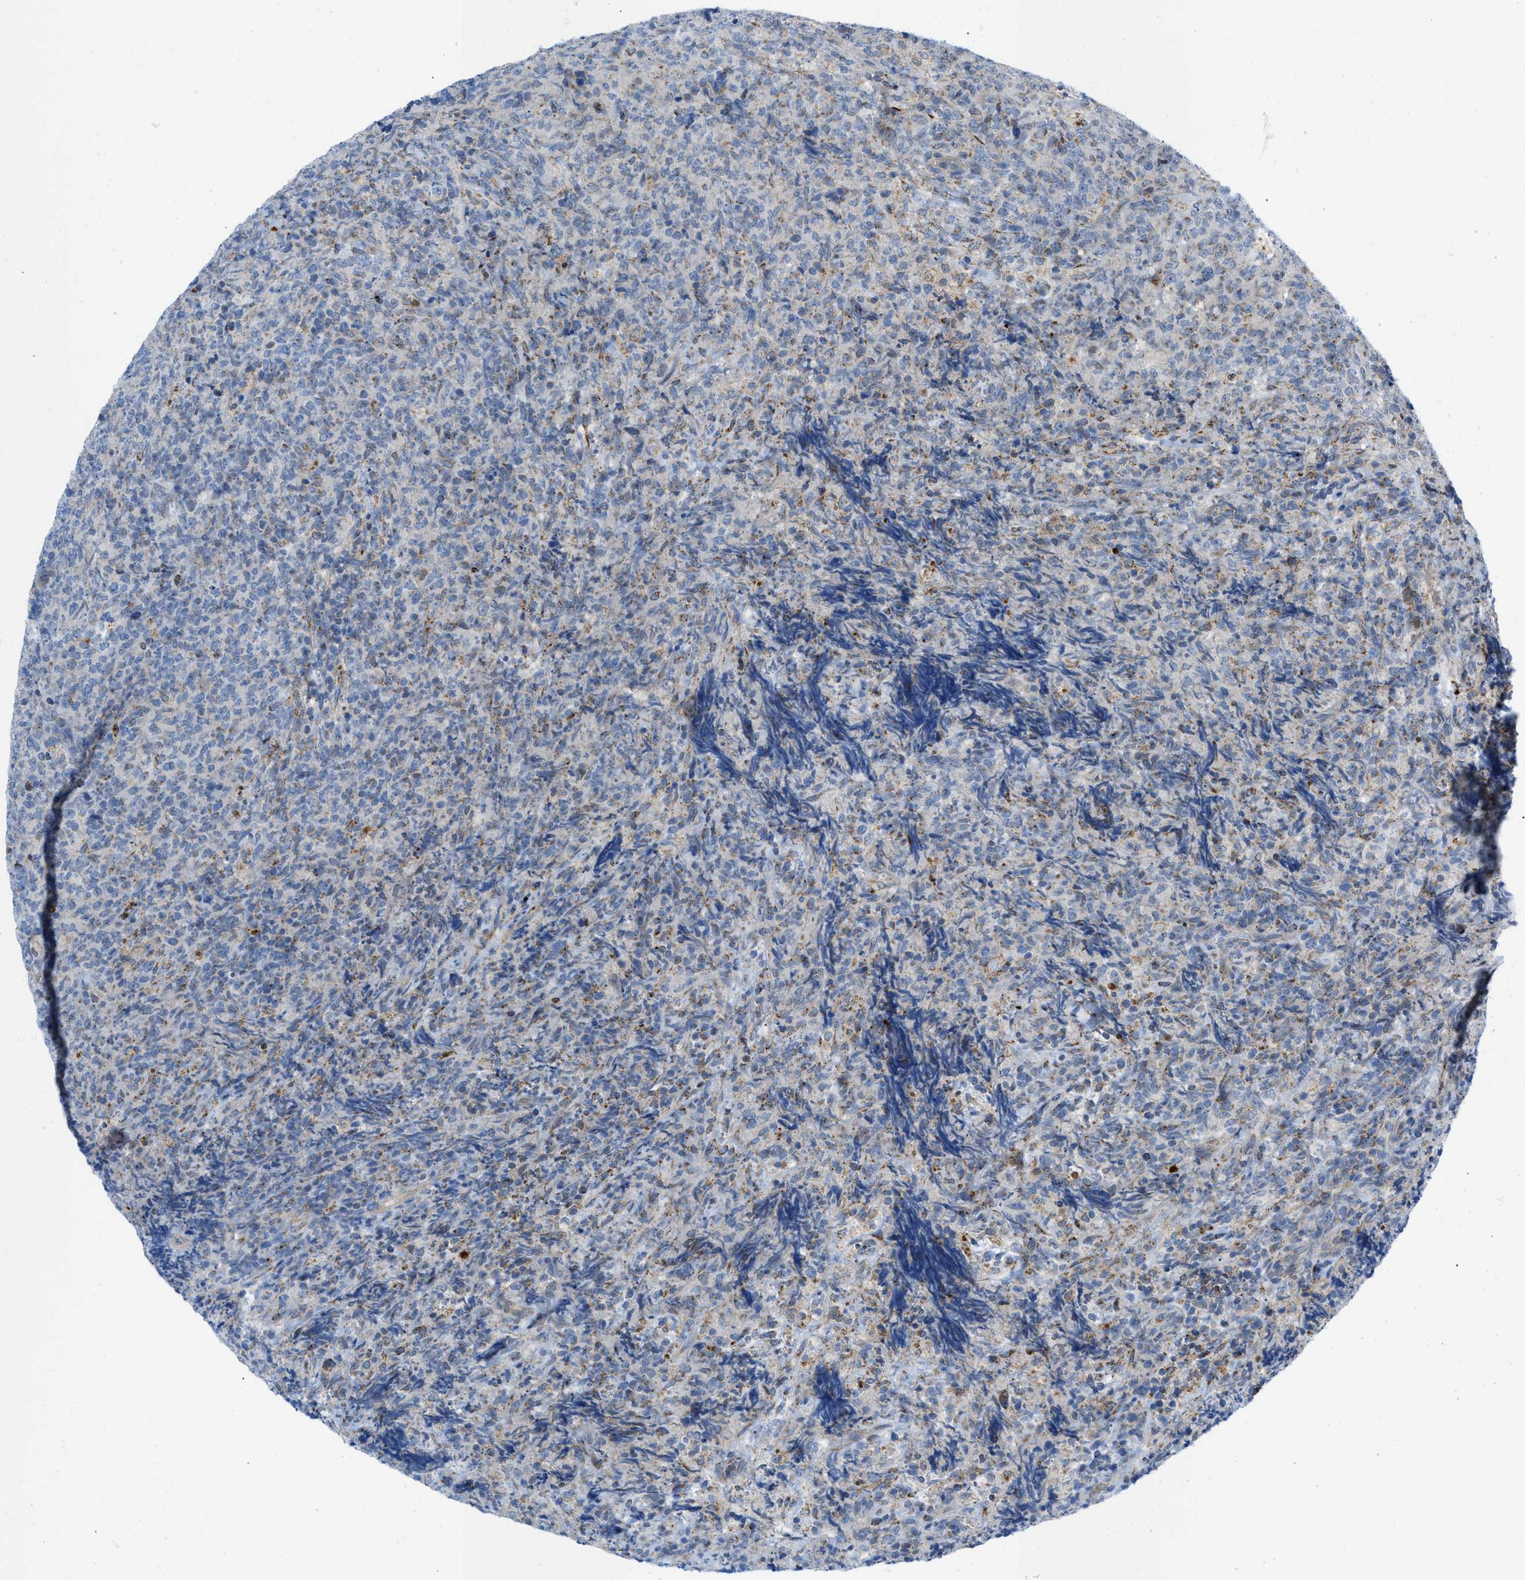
{"staining": {"intensity": "weak", "quantity": "<25%", "location": "cytoplasmic/membranous"}, "tissue": "lymphoma", "cell_type": "Tumor cells", "image_type": "cancer", "snomed": [{"axis": "morphology", "description": "Malignant lymphoma, non-Hodgkin's type, High grade"}, {"axis": "topography", "description": "Tonsil"}], "caption": "Tumor cells are negative for protein expression in human lymphoma. Nuclei are stained in blue.", "gene": "RBBP9", "patient": {"sex": "female", "age": 36}}